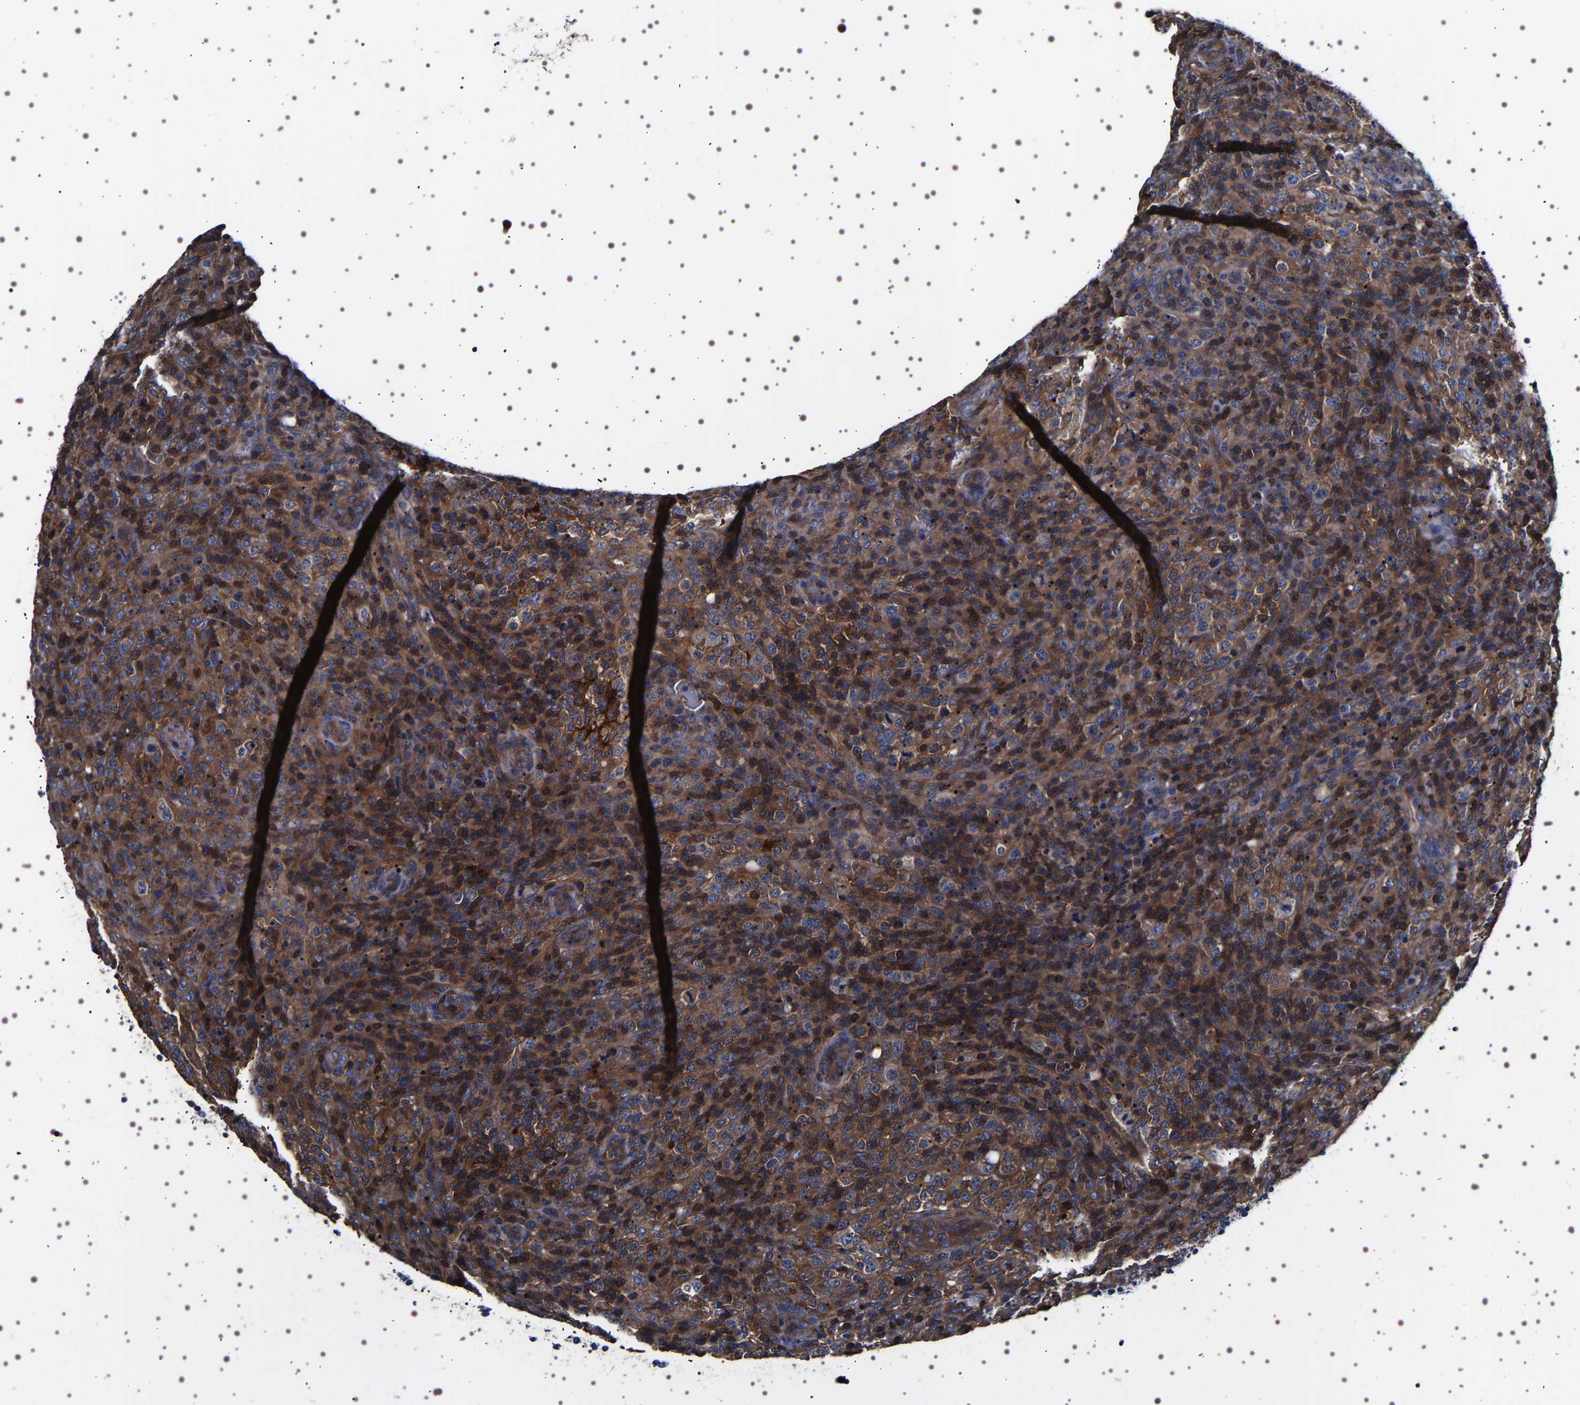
{"staining": {"intensity": "moderate", "quantity": ">75%", "location": "cytoplasmic/membranous"}, "tissue": "lymphoma", "cell_type": "Tumor cells", "image_type": "cancer", "snomed": [{"axis": "morphology", "description": "Malignant lymphoma, non-Hodgkin's type, High grade"}, {"axis": "topography", "description": "Lymph node"}], "caption": "Lymphoma tissue reveals moderate cytoplasmic/membranous positivity in about >75% of tumor cells (brown staining indicates protein expression, while blue staining denotes nuclei).", "gene": "WDR1", "patient": {"sex": "female", "age": 76}}